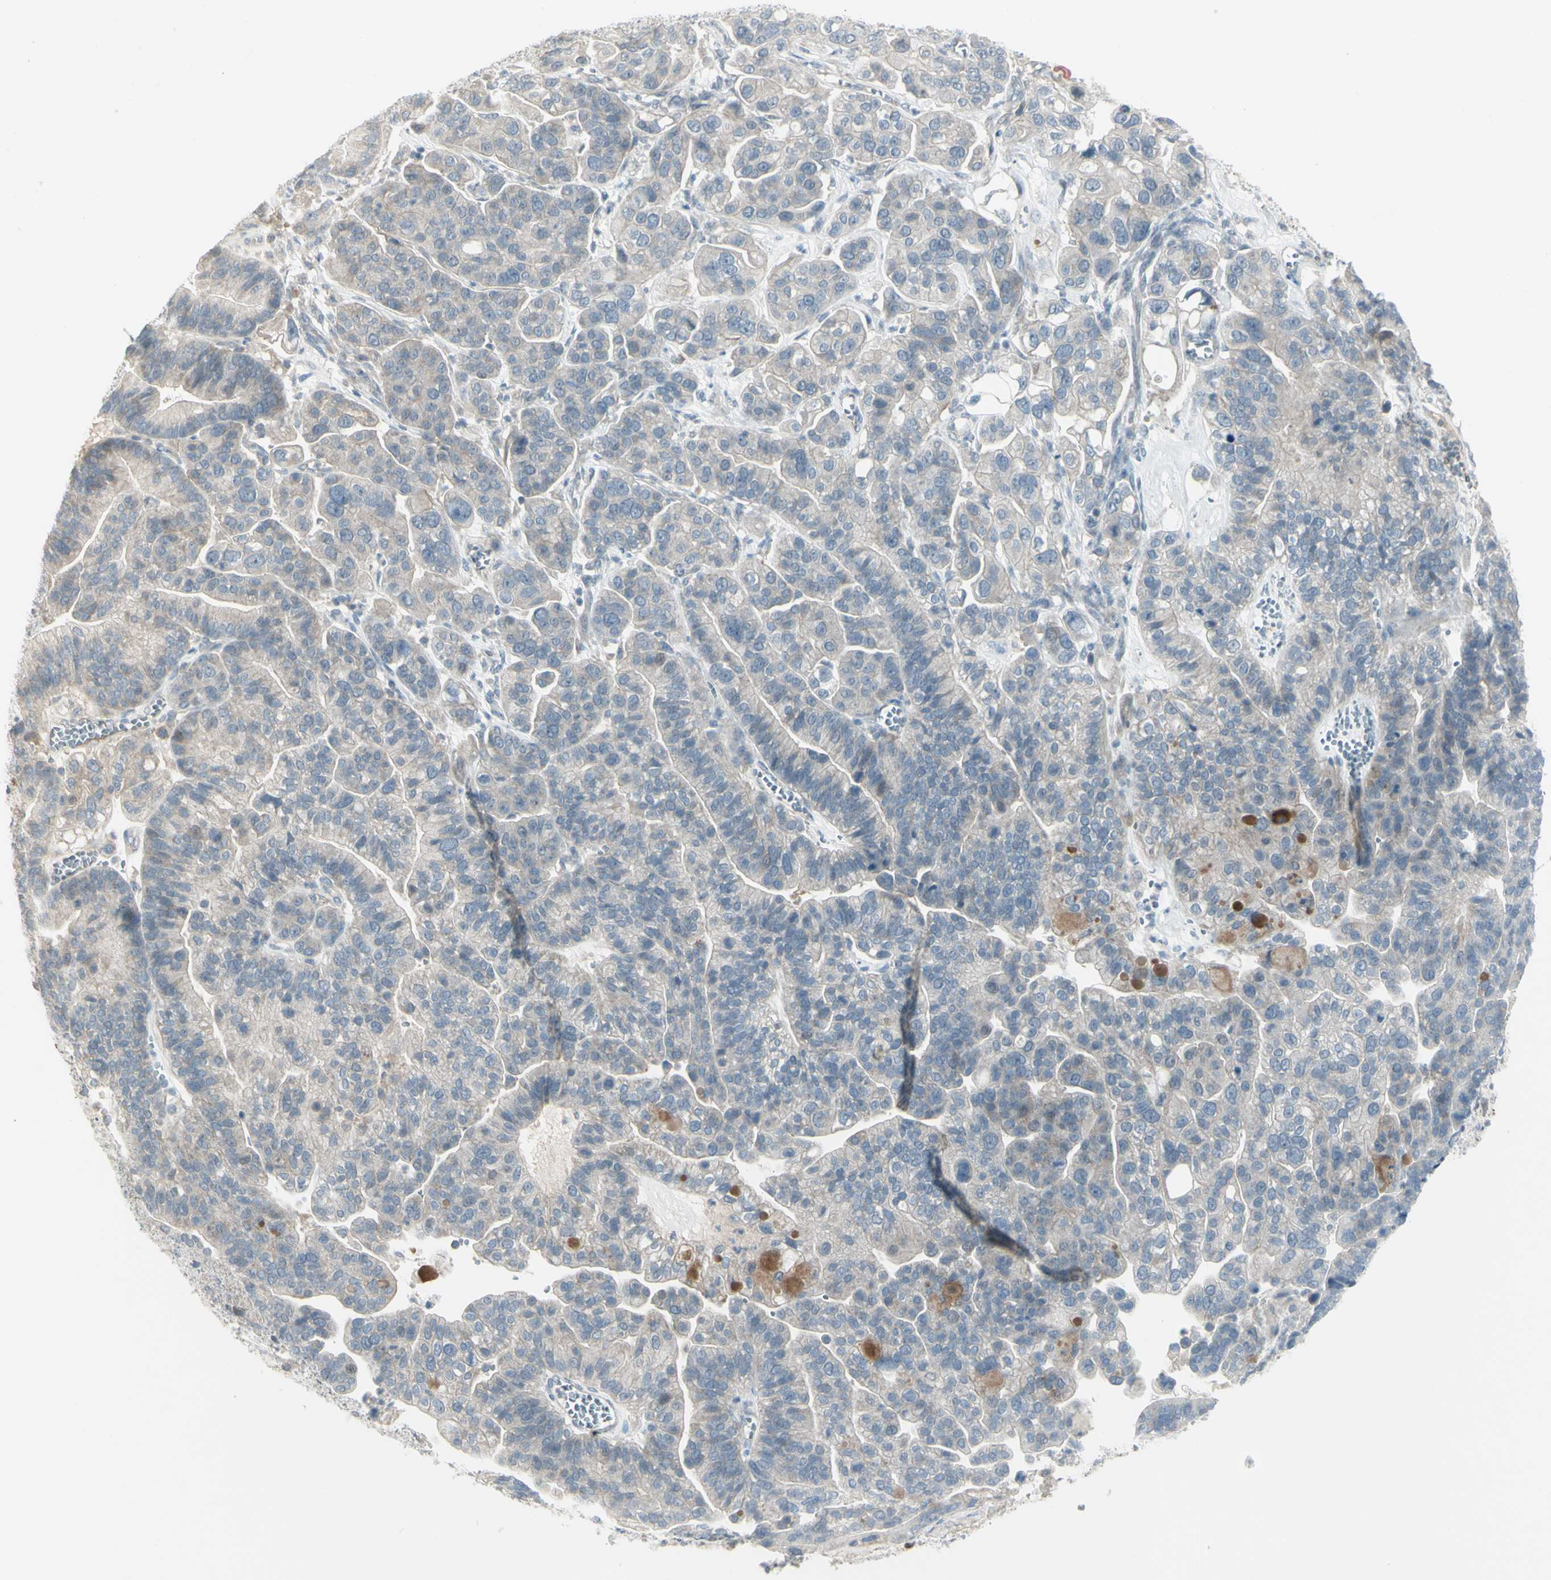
{"staining": {"intensity": "weak", "quantity": ">75%", "location": "cytoplasmic/membranous"}, "tissue": "ovarian cancer", "cell_type": "Tumor cells", "image_type": "cancer", "snomed": [{"axis": "morphology", "description": "Cystadenocarcinoma, serous, NOS"}, {"axis": "topography", "description": "Ovary"}], "caption": "High-power microscopy captured an IHC photomicrograph of ovarian serous cystadenocarcinoma, revealing weak cytoplasmic/membranous positivity in about >75% of tumor cells.", "gene": "SH3GL2", "patient": {"sex": "female", "age": 56}}